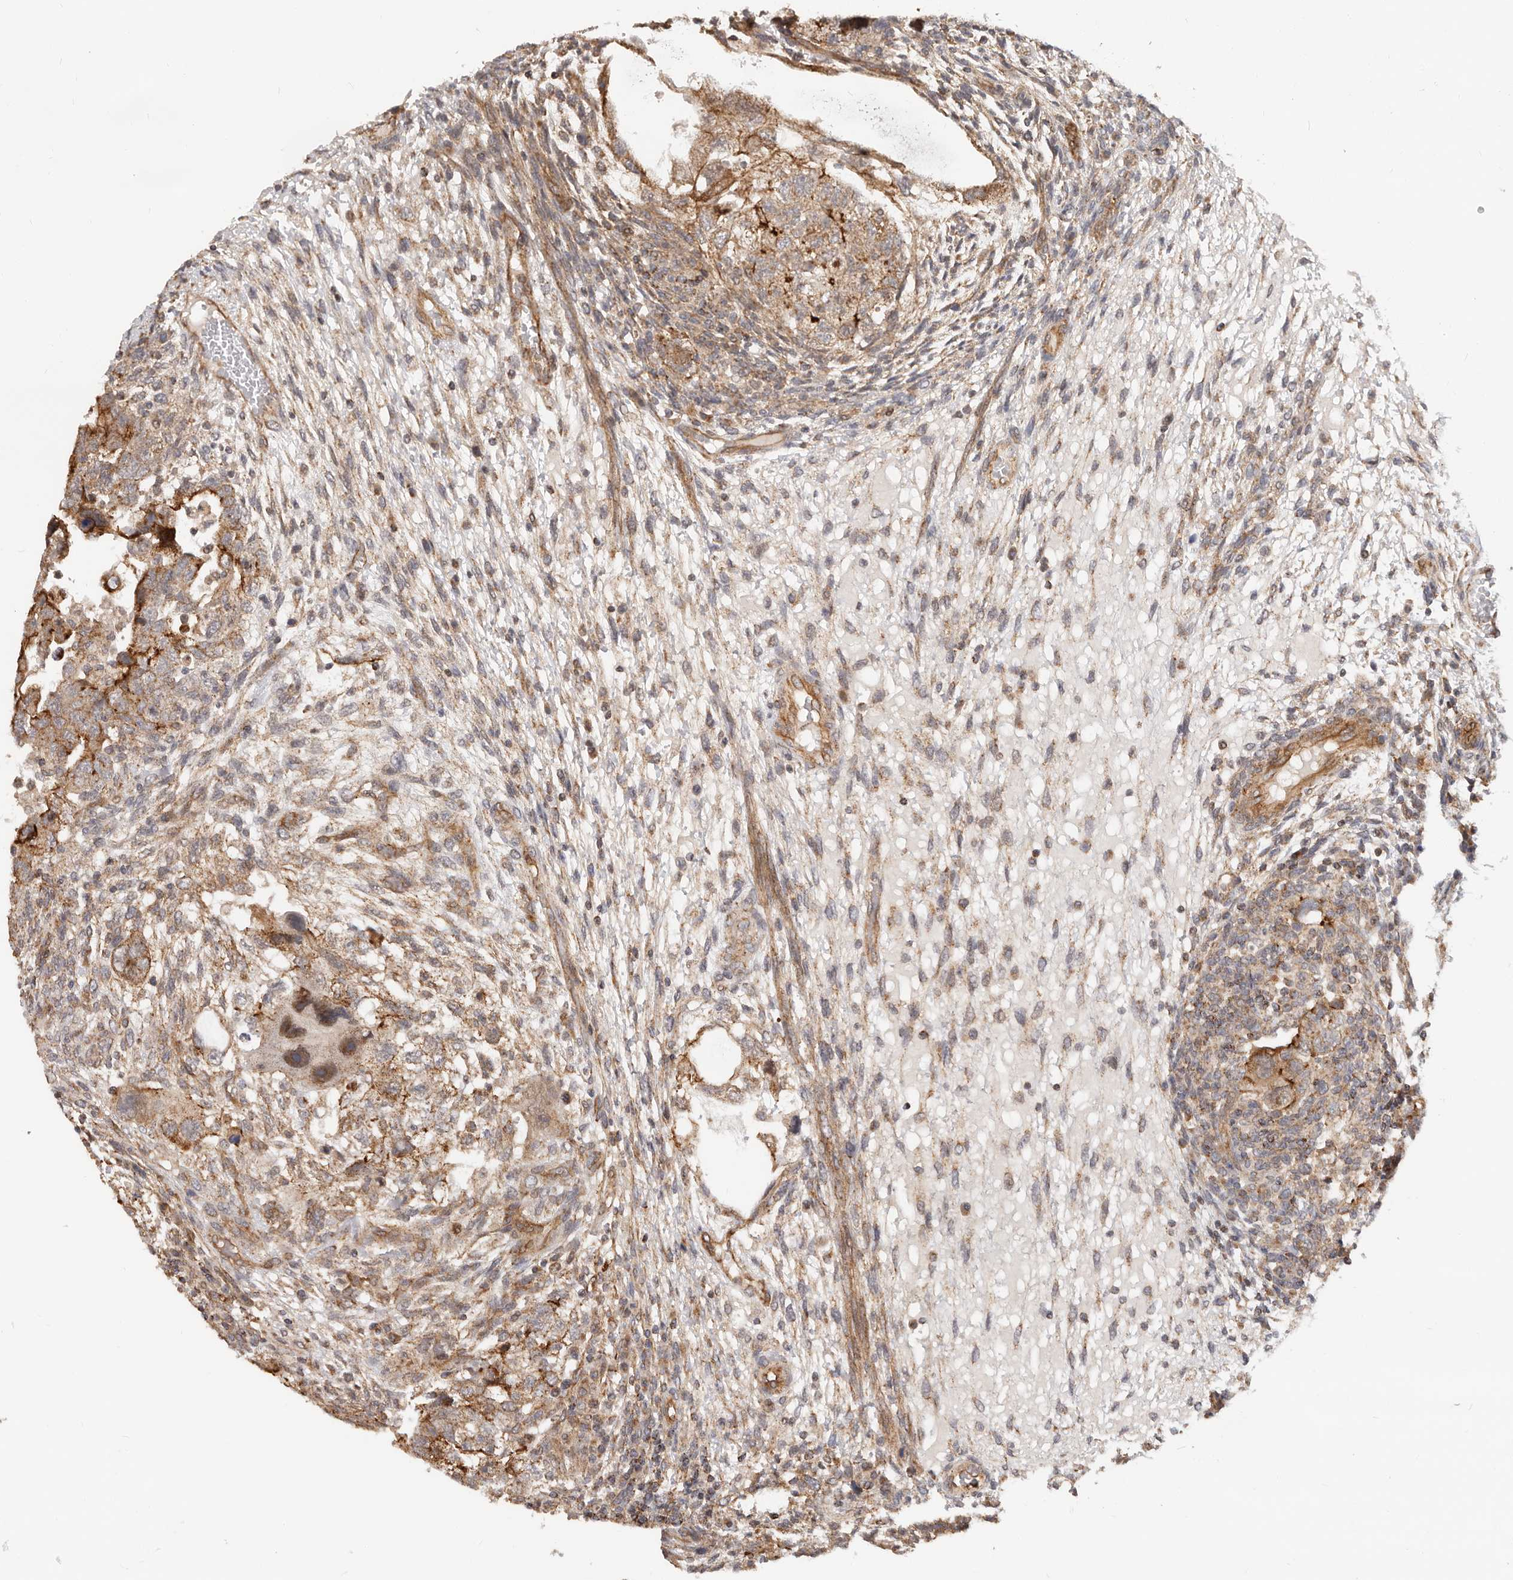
{"staining": {"intensity": "moderate", "quantity": ">75%", "location": "cytoplasmic/membranous"}, "tissue": "testis cancer", "cell_type": "Tumor cells", "image_type": "cancer", "snomed": [{"axis": "morphology", "description": "Carcinoma, Embryonal, NOS"}, {"axis": "topography", "description": "Testis"}], "caption": "Brown immunohistochemical staining in testis cancer shows moderate cytoplasmic/membranous staining in approximately >75% of tumor cells.", "gene": "USP49", "patient": {"sex": "male", "age": 36}}